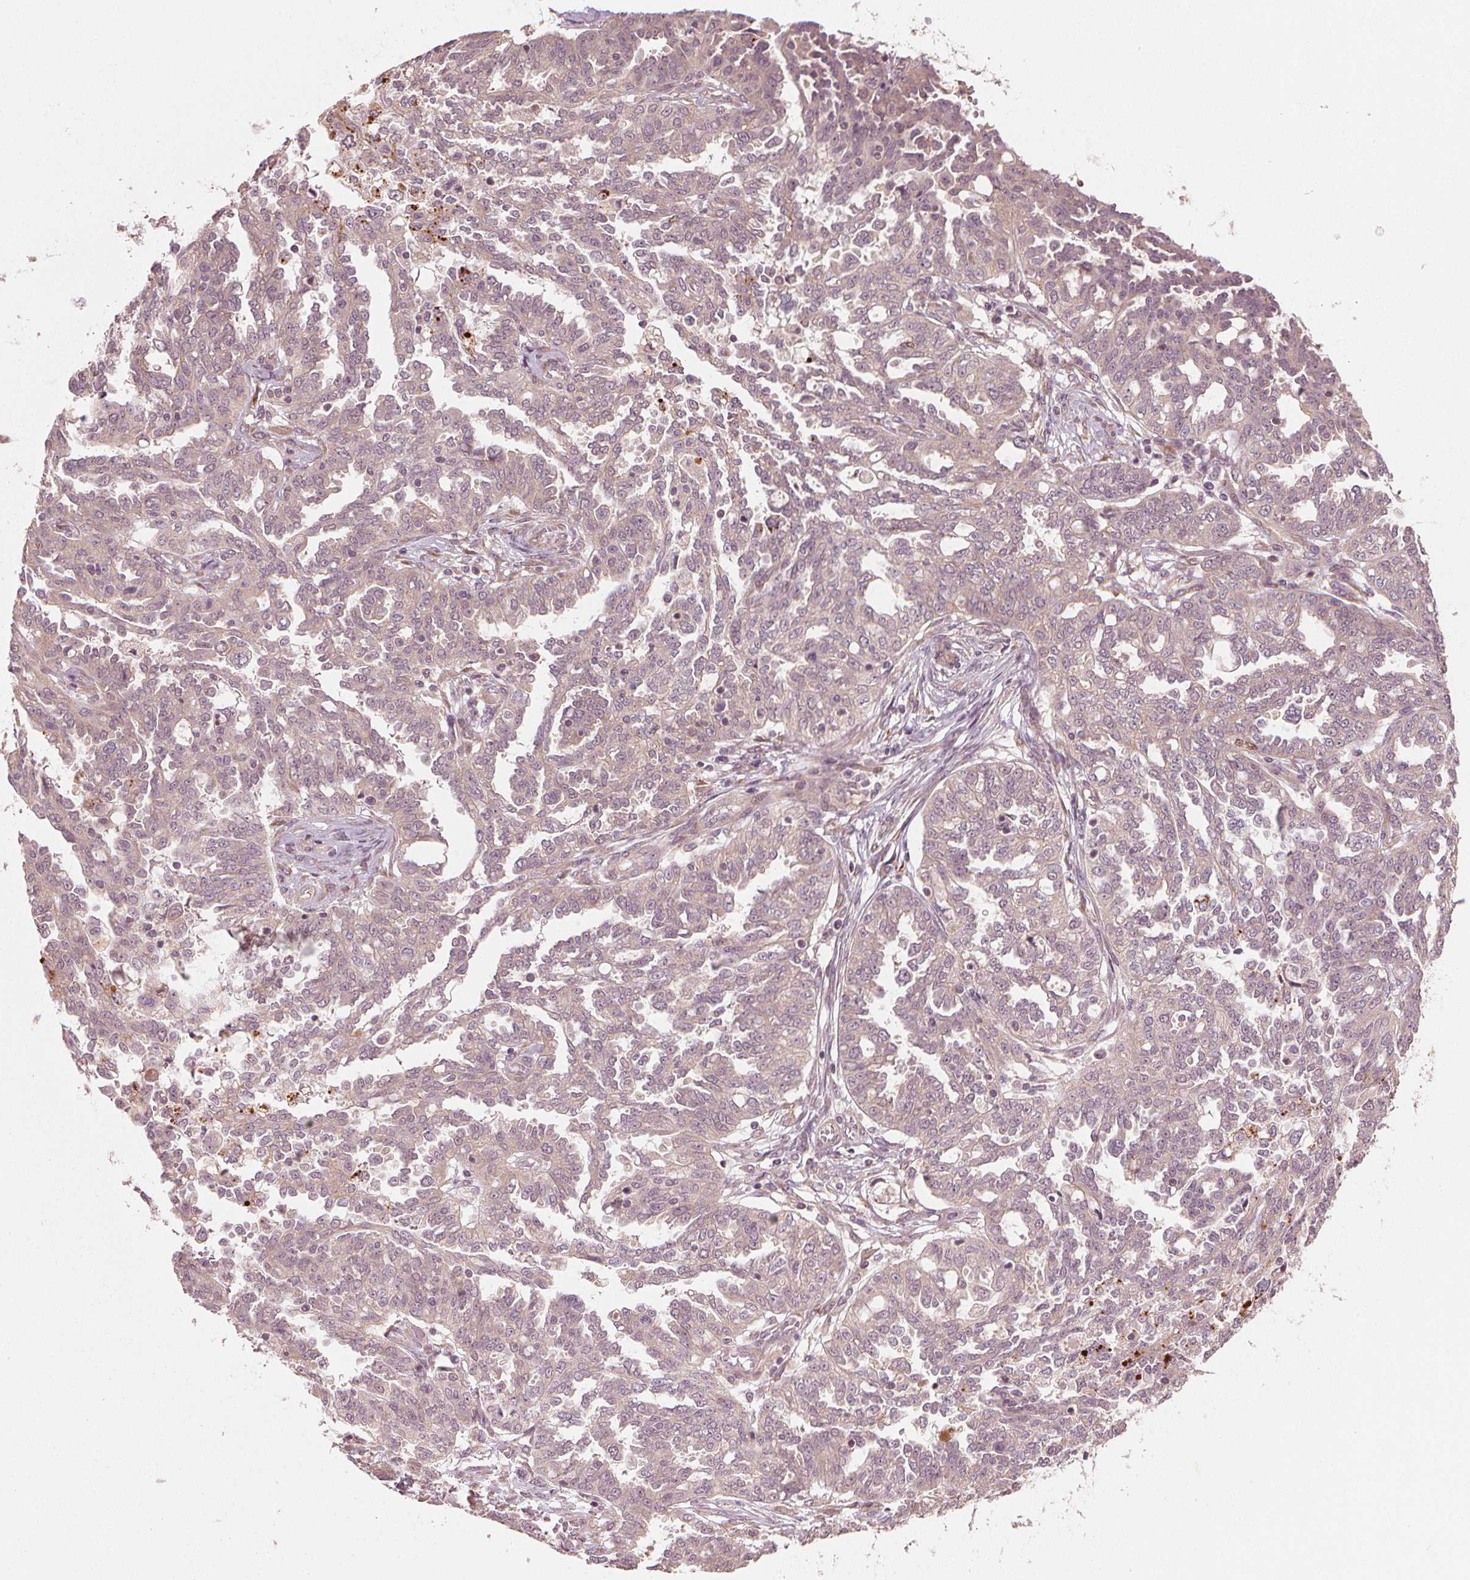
{"staining": {"intensity": "negative", "quantity": "none", "location": "none"}, "tissue": "ovarian cancer", "cell_type": "Tumor cells", "image_type": "cancer", "snomed": [{"axis": "morphology", "description": "Cystadenocarcinoma, serous, NOS"}, {"axis": "topography", "description": "Ovary"}], "caption": "An immunohistochemistry (IHC) image of ovarian serous cystadenocarcinoma is shown. There is no staining in tumor cells of ovarian serous cystadenocarcinoma.", "gene": "CLBA1", "patient": {"sex": "female", "age": 67}}